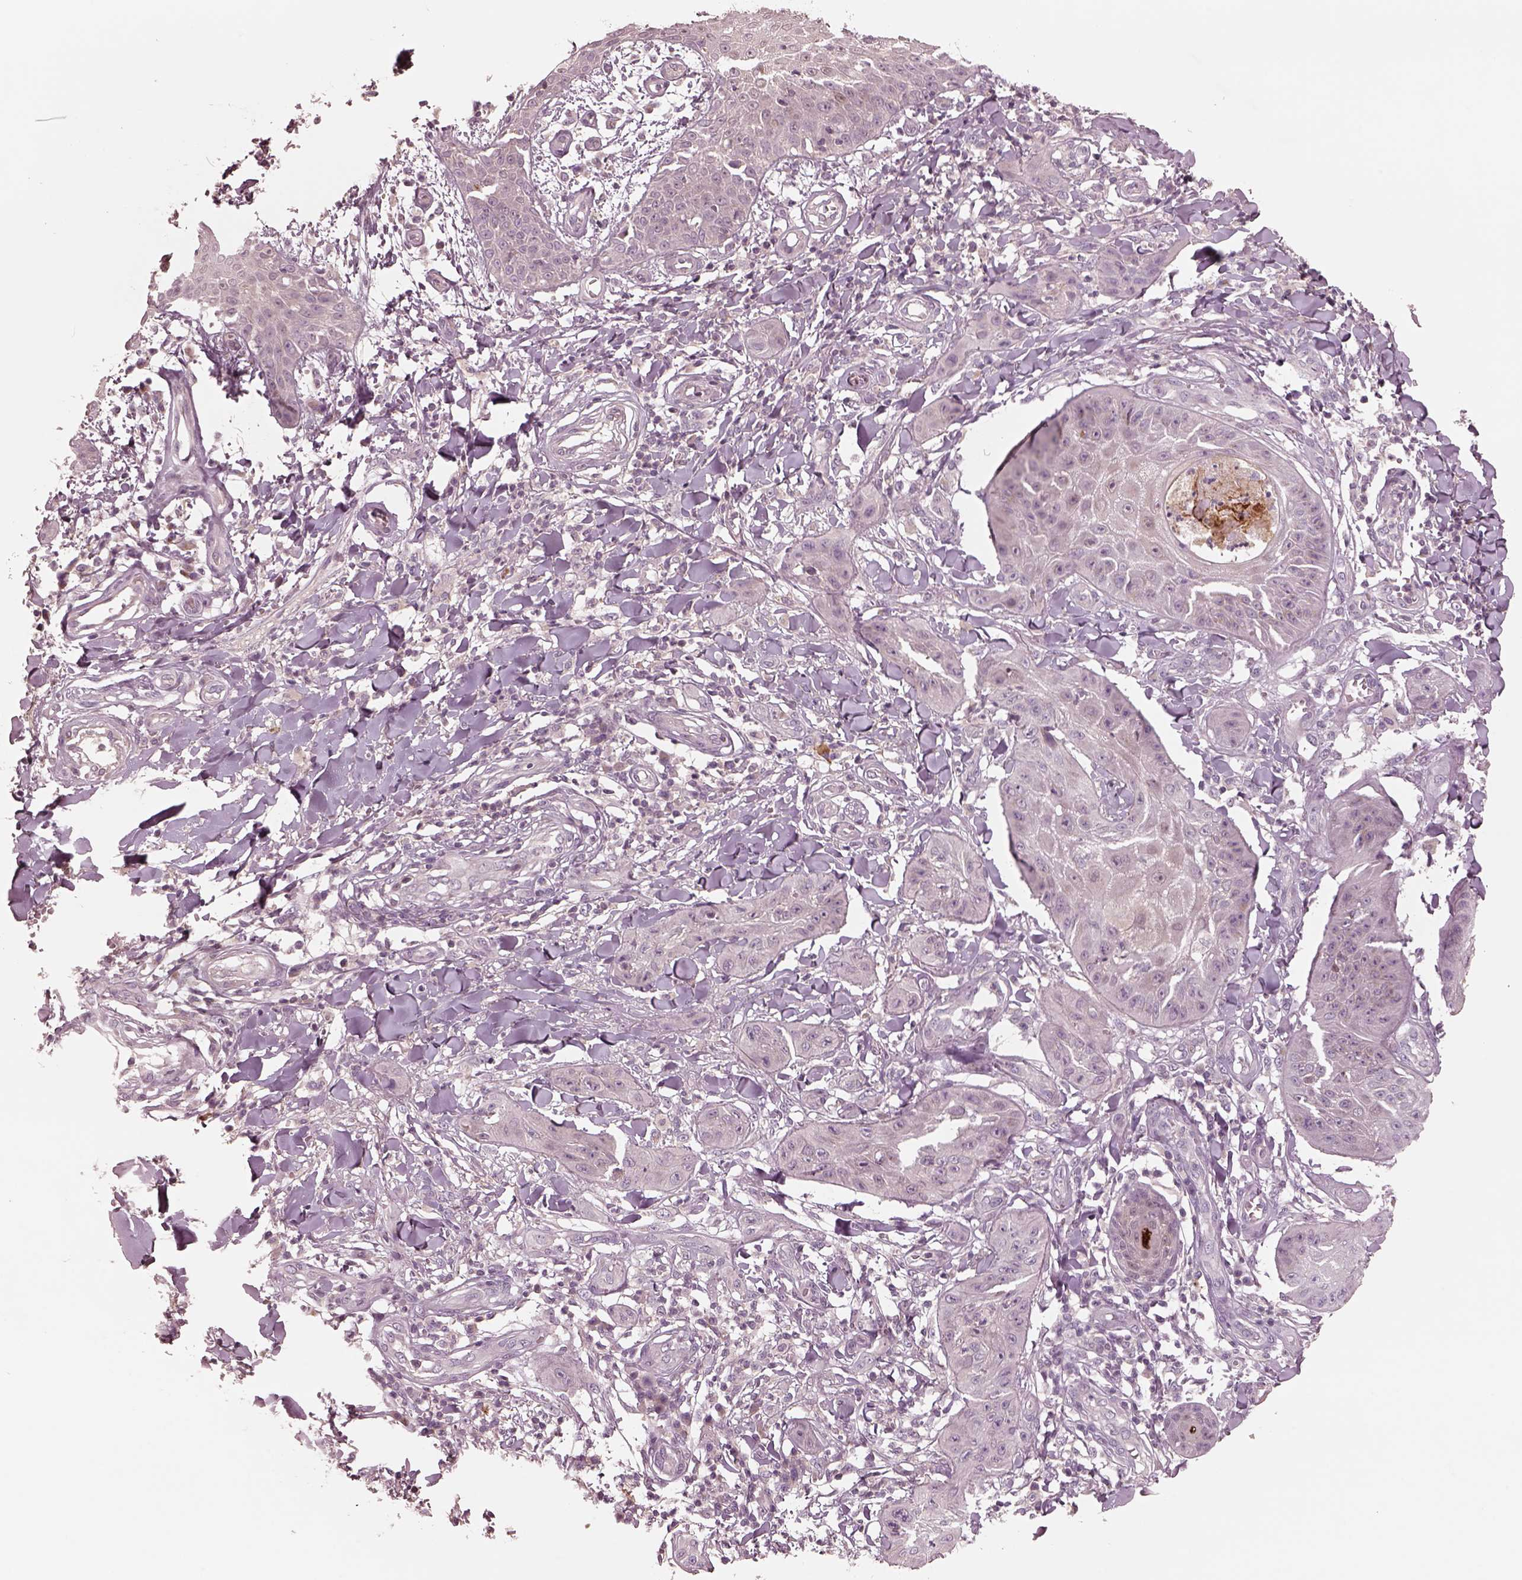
{"staining": {"intensity": "negative", "quantity": "none", "location": "none"}, "tissue": "skin cancer", "cell_type": "Tumor cells", "image_type": "cancer", "snomed": [{"axis": "morphology", "description": "Squamous cell carcinoma, NOS"}, {"axis": "topography", "description": "Skin"}], "caption": "There is no significant staining in tumor cells of squamous cell carcinoma (skin). (DAB (3,3'-diaminobenzidine) immunohistochemistry with hematoxylin counter stain).", "gene": "SDCBP2", "patient": {"sex": "male", "age": 70}}